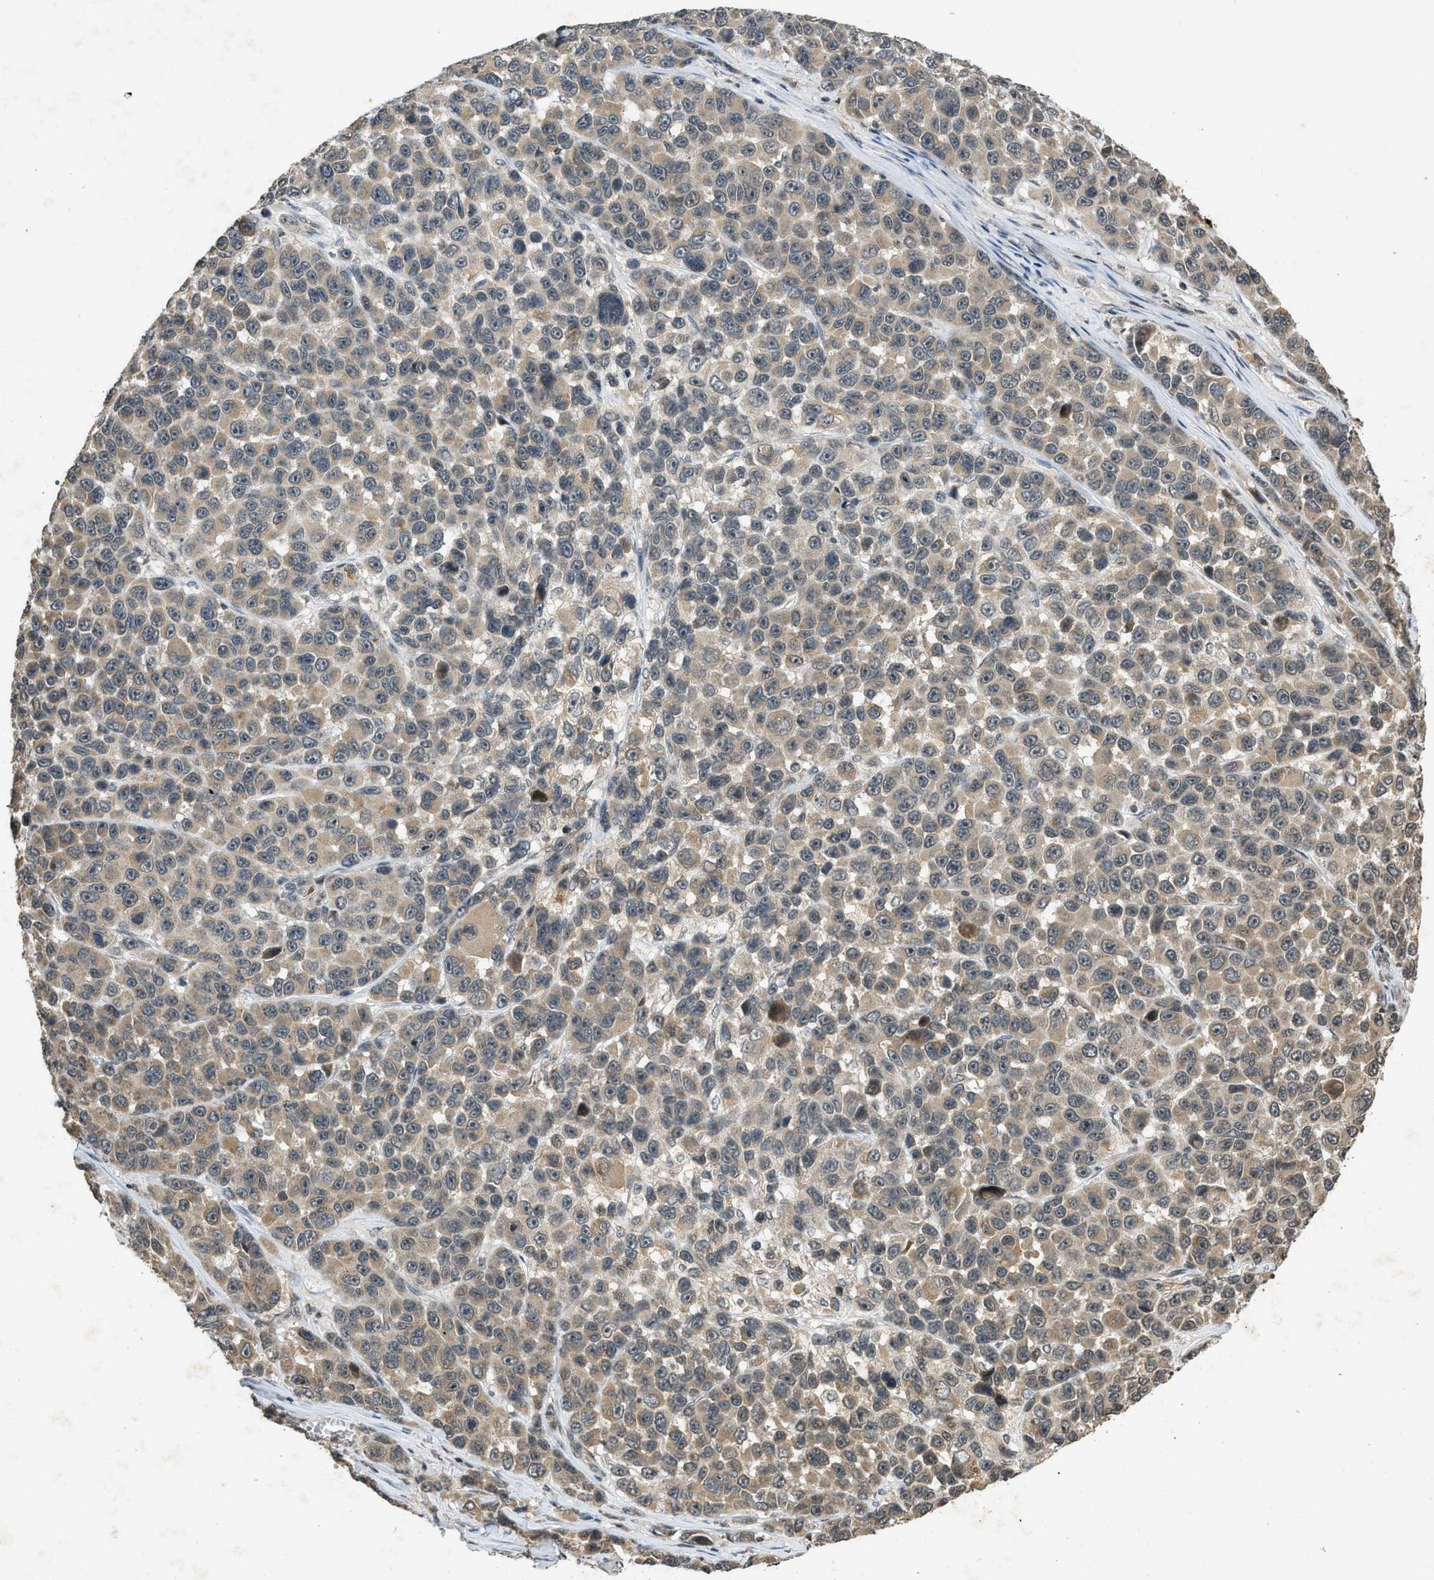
{"staining": {"intensity": "weak", "quantity": ">75%", "location": "cytoplasmic/membranous"}, "tissue": "melanoma", "cell_type": "Tumor cells", "image_type": "cancer", "snomed": [{"axis": "morphology", "description": "Malignant melanoma, NOS"}, {"axis": "topography", "description": "Skin"}], "caption": "Malignant melanoma stained with a brown dye displays weak cytoplasmic/membranous positive staining in approximately >75% of tumor cells.", "gene": "SIAH1", "patient": {"sex": "male", "age": 53}}